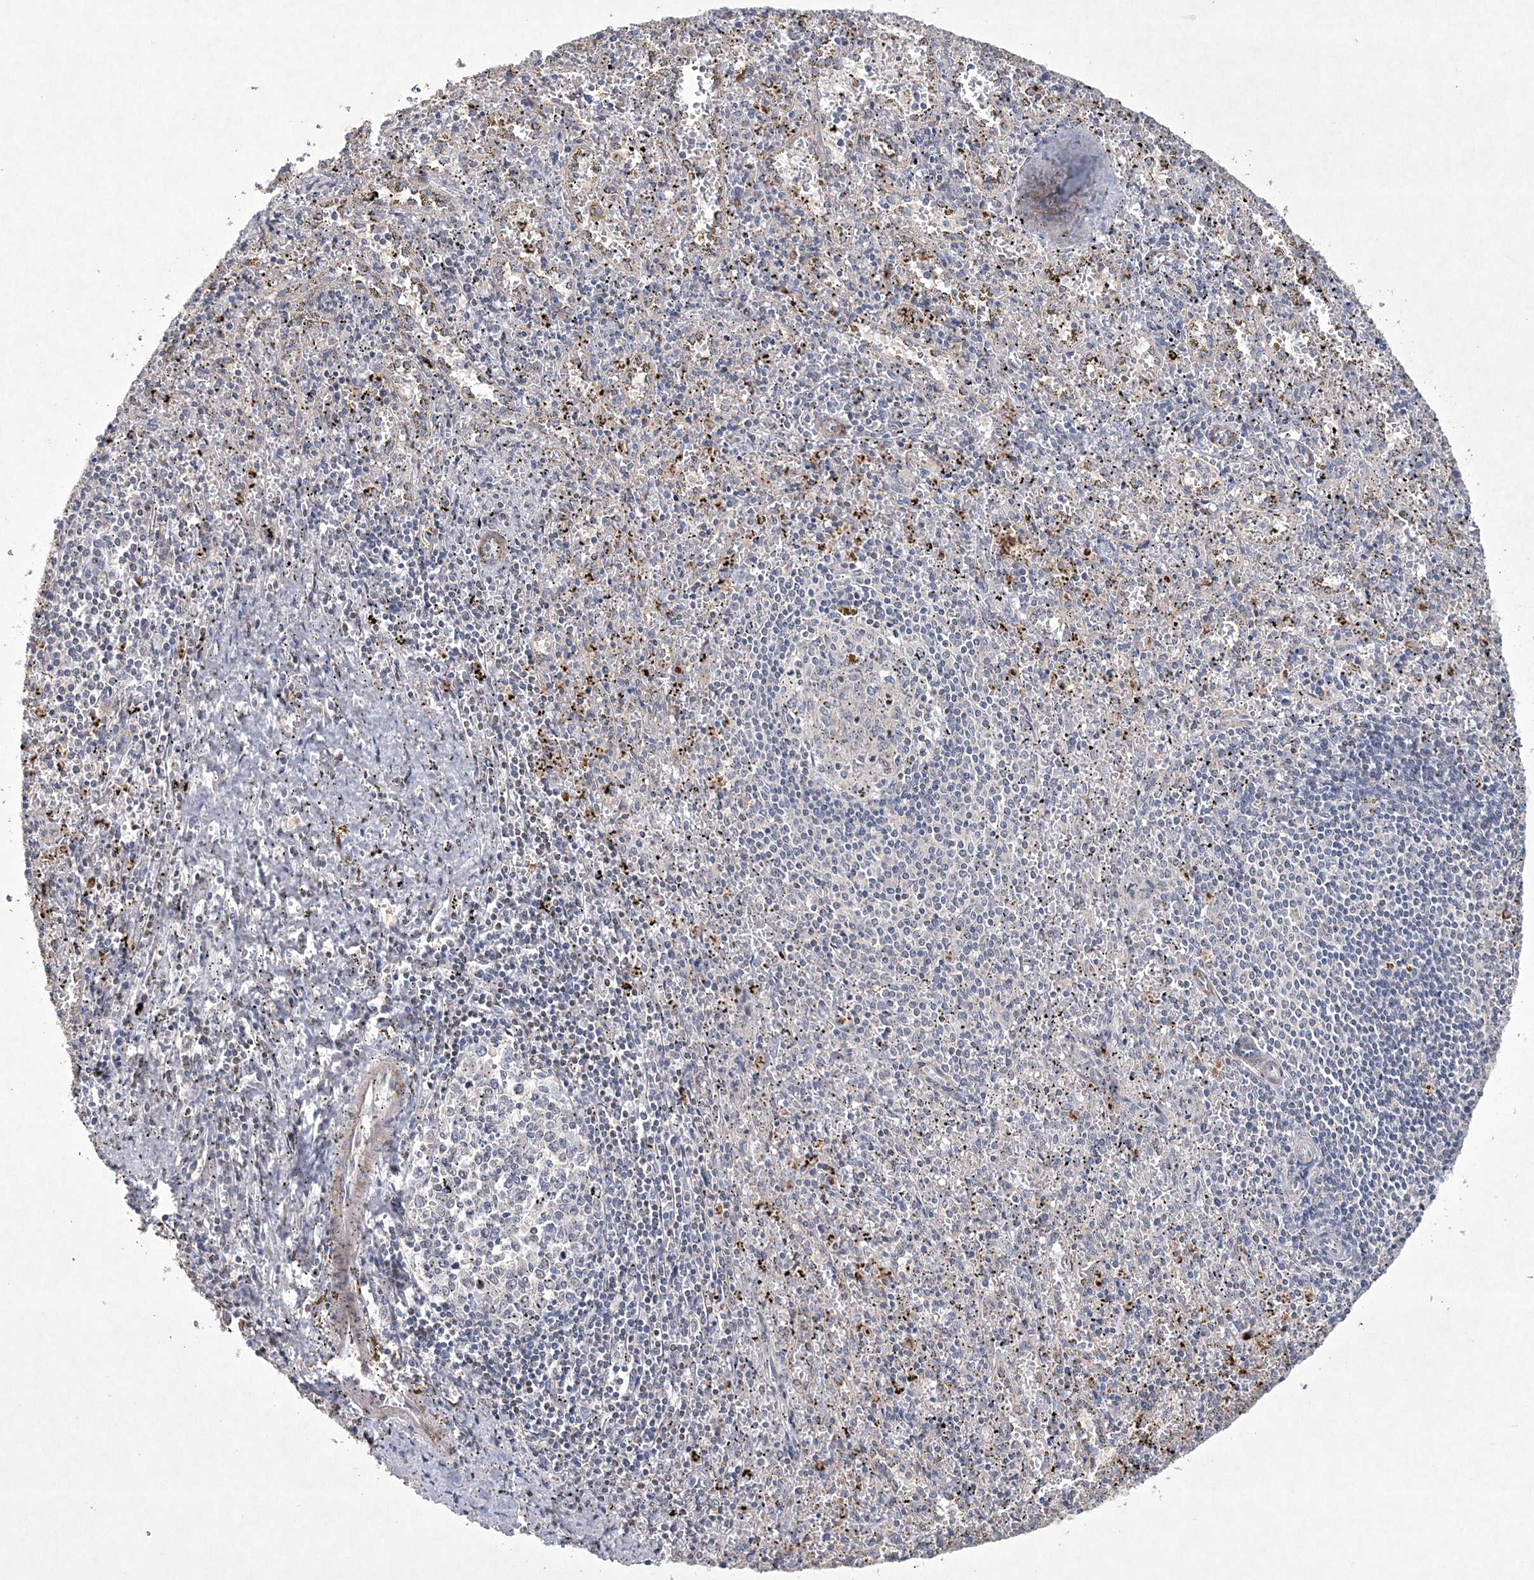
{"staining": {"intensity": "negative", "quantity": "none", "location": "none"}, "tissue": "spleen", "cell_type": "Cells in red pulp", "image_type": "normal", "snomed": [{"axis": "morphology", "description": "Normal tissue, NOS"}, {"axis": "topography", "description": "Spleen"}], "caption": "Immunohistochemical staining of normal spleen demonstrates no significant expression in cells in red pulp.", "gene": "DPCD", "patient": {"sex": "male", "age": 11}}